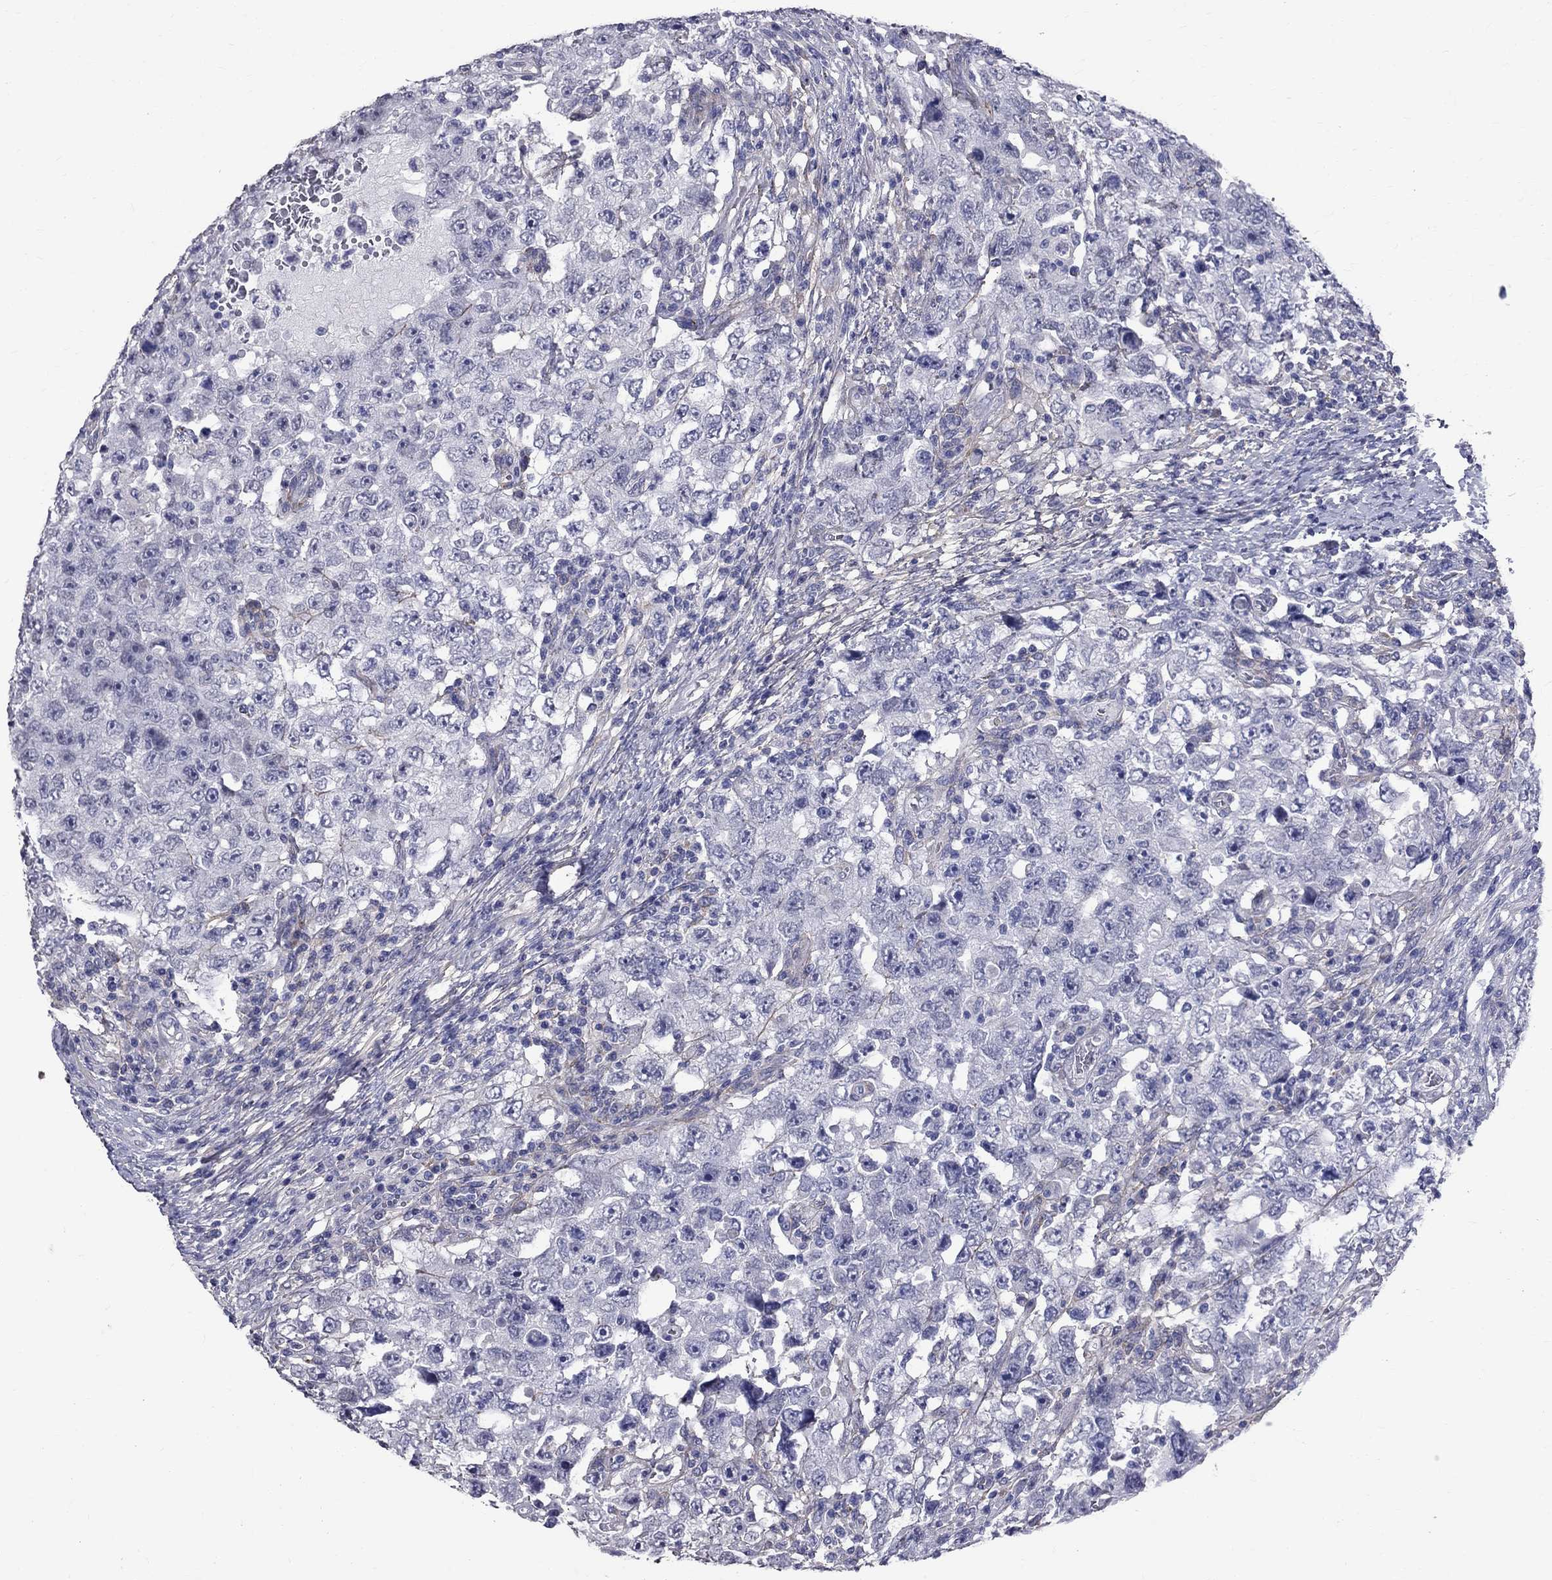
{"staining": {"intensity": "negative", "quantity": "none", "location": "none"}, "tissue": "testis cancer", "cell_type": "Tumor cells", "image_type": "cancer", "snomed": [{"axis": "morphology", "description": "Carcinoma, Embryonal, NOS"}, {"axis": "topography", "description": "Testis"}], "caption": "Image shows no protein positivity in tumor cells of testis embryonal carcinoma tissue.", "gene": "ANXA10", "patient": {"sex": "male", "age": 26}}